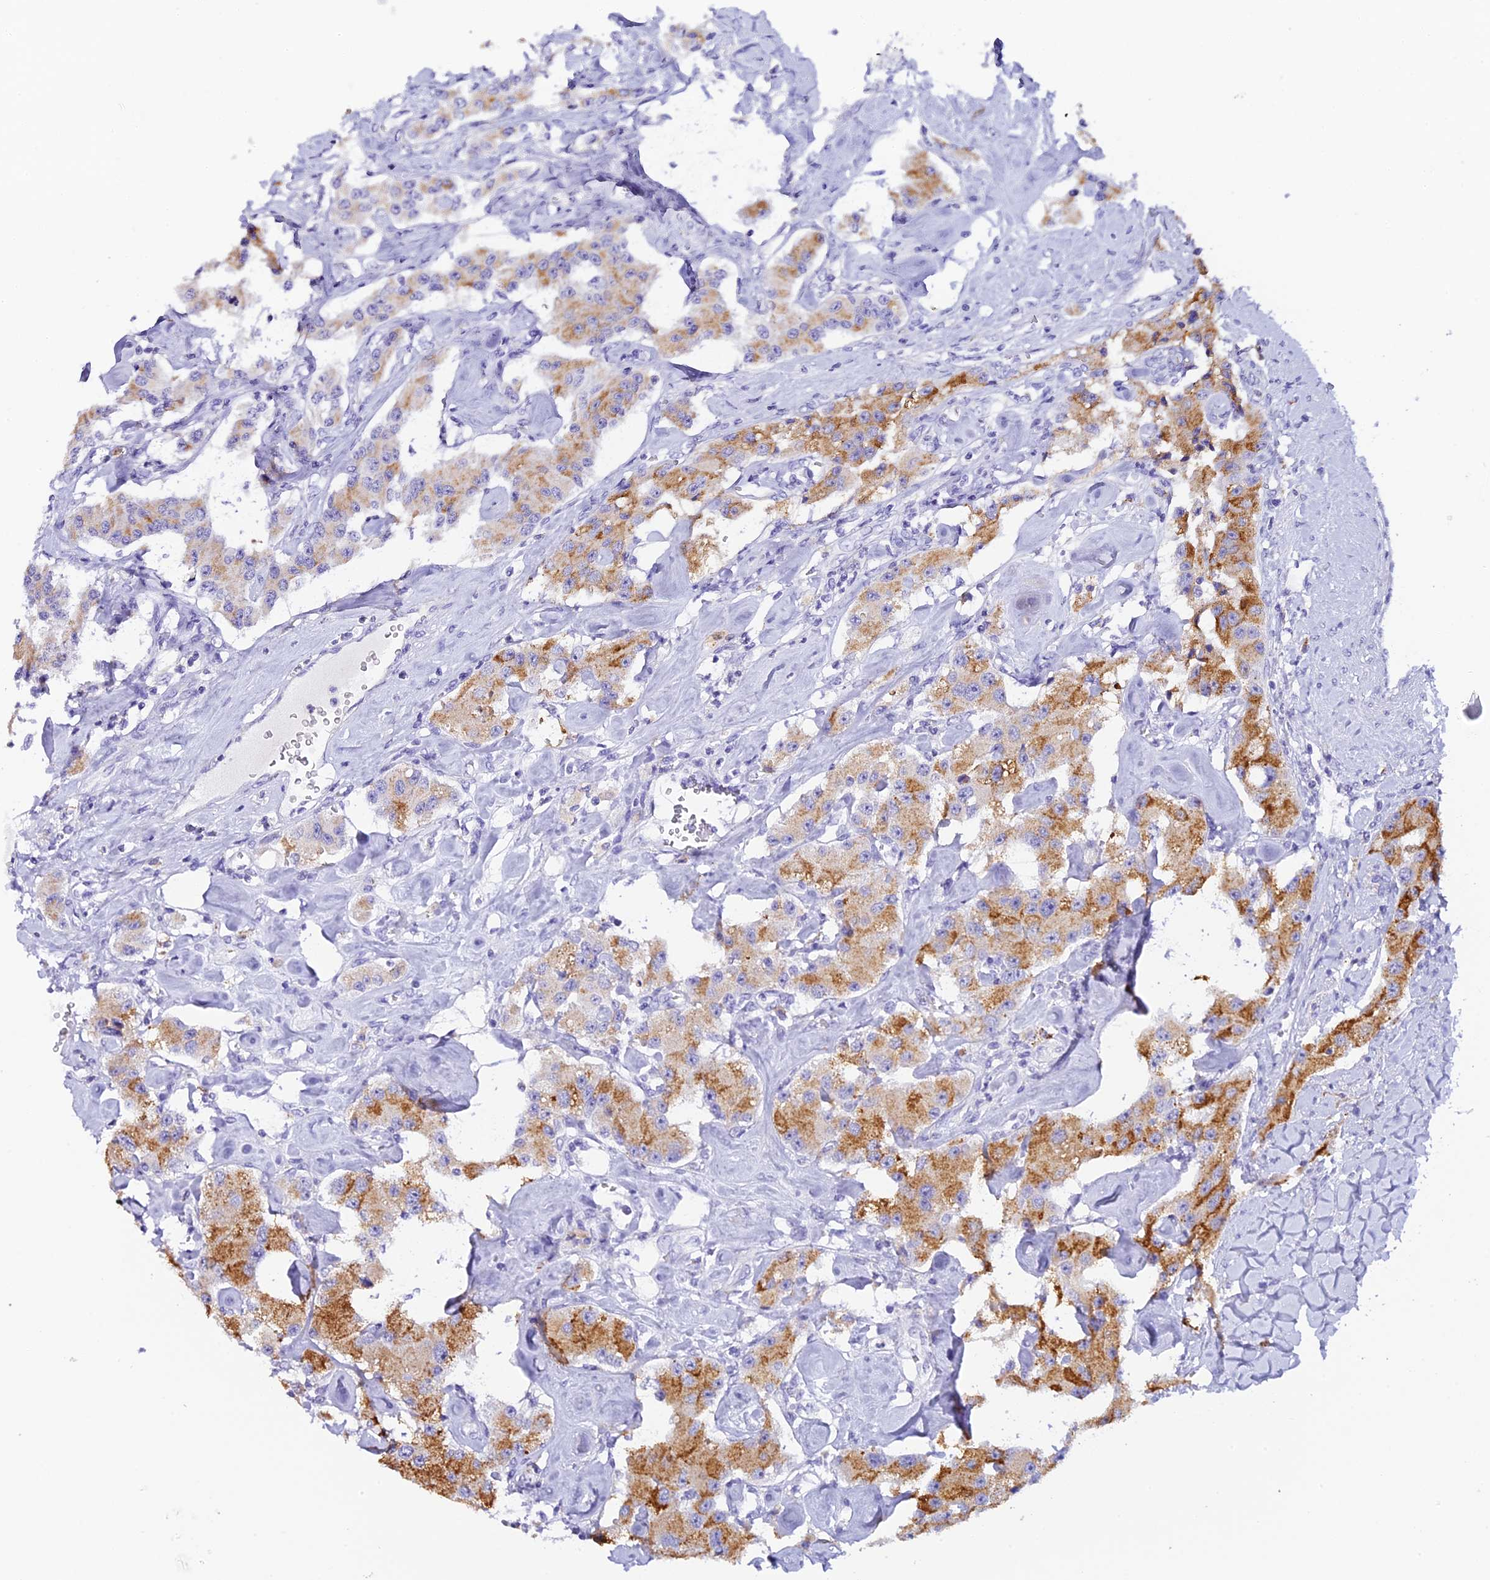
{"staining": {"intensity": "moderate", "quantity": ">75%", "location": "cytoplasmic/membranous"}, "tissue": "carcinoid", "cell_type": "Tumor cells", "image_type": "cancer", "snomed": [{"axis": "morphology", "description": "Carcinoid, malignant, NOS"}, {"axis": "topography", "description": "Pancreas"}], "caption": "Protein expression analysis of carcinoid shows moderate cytoplasmic/membranous positivity in about >75% of tumor cells. Ihc stains the protein in brown and the nuclei are stained blue.", "gene": "C12orf29", "patient": {"sex": "male", "age": 41}}